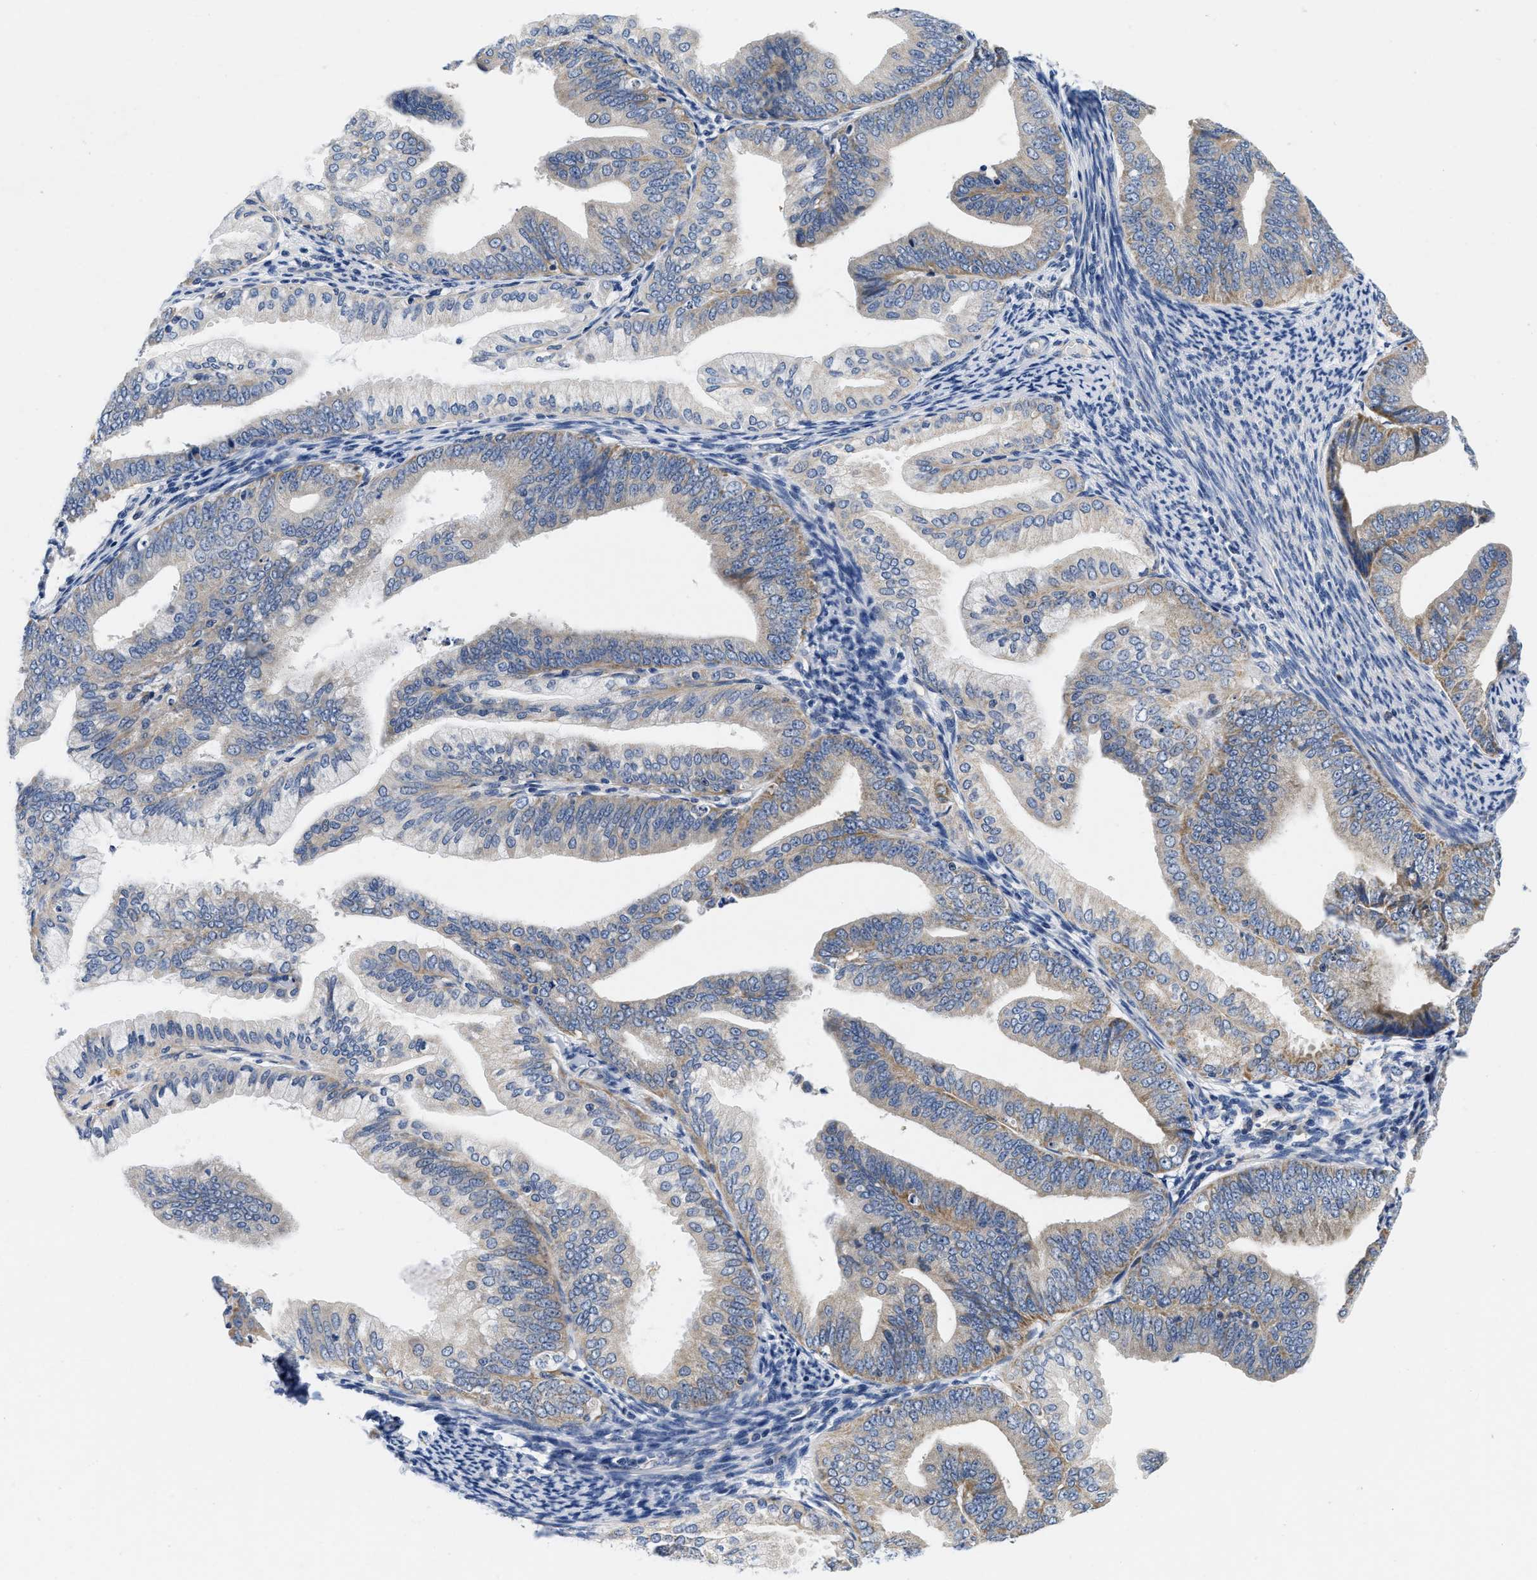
{"staining": {"intensity": "moderate", "quantity": "<25%", "location": "cytoplasmic/membranous"}, "tissue": "endometrial cancer", "cell_type": "Tumor cells", "image_type": "cancer", "snomed": [{"axis": "morphology", "description": "Adenocarcinoma, NOS"}, {"axis": "topography", "description": "Endometrium"}], "caption": "Endometrial cancer stained for a protein (brown) demonstrates moderate cytoplasmic/membranous positive staining in approximately <25% of tumor cells.", "gene": "PDP1", "patient": {"sex": "female", "age": 63}}